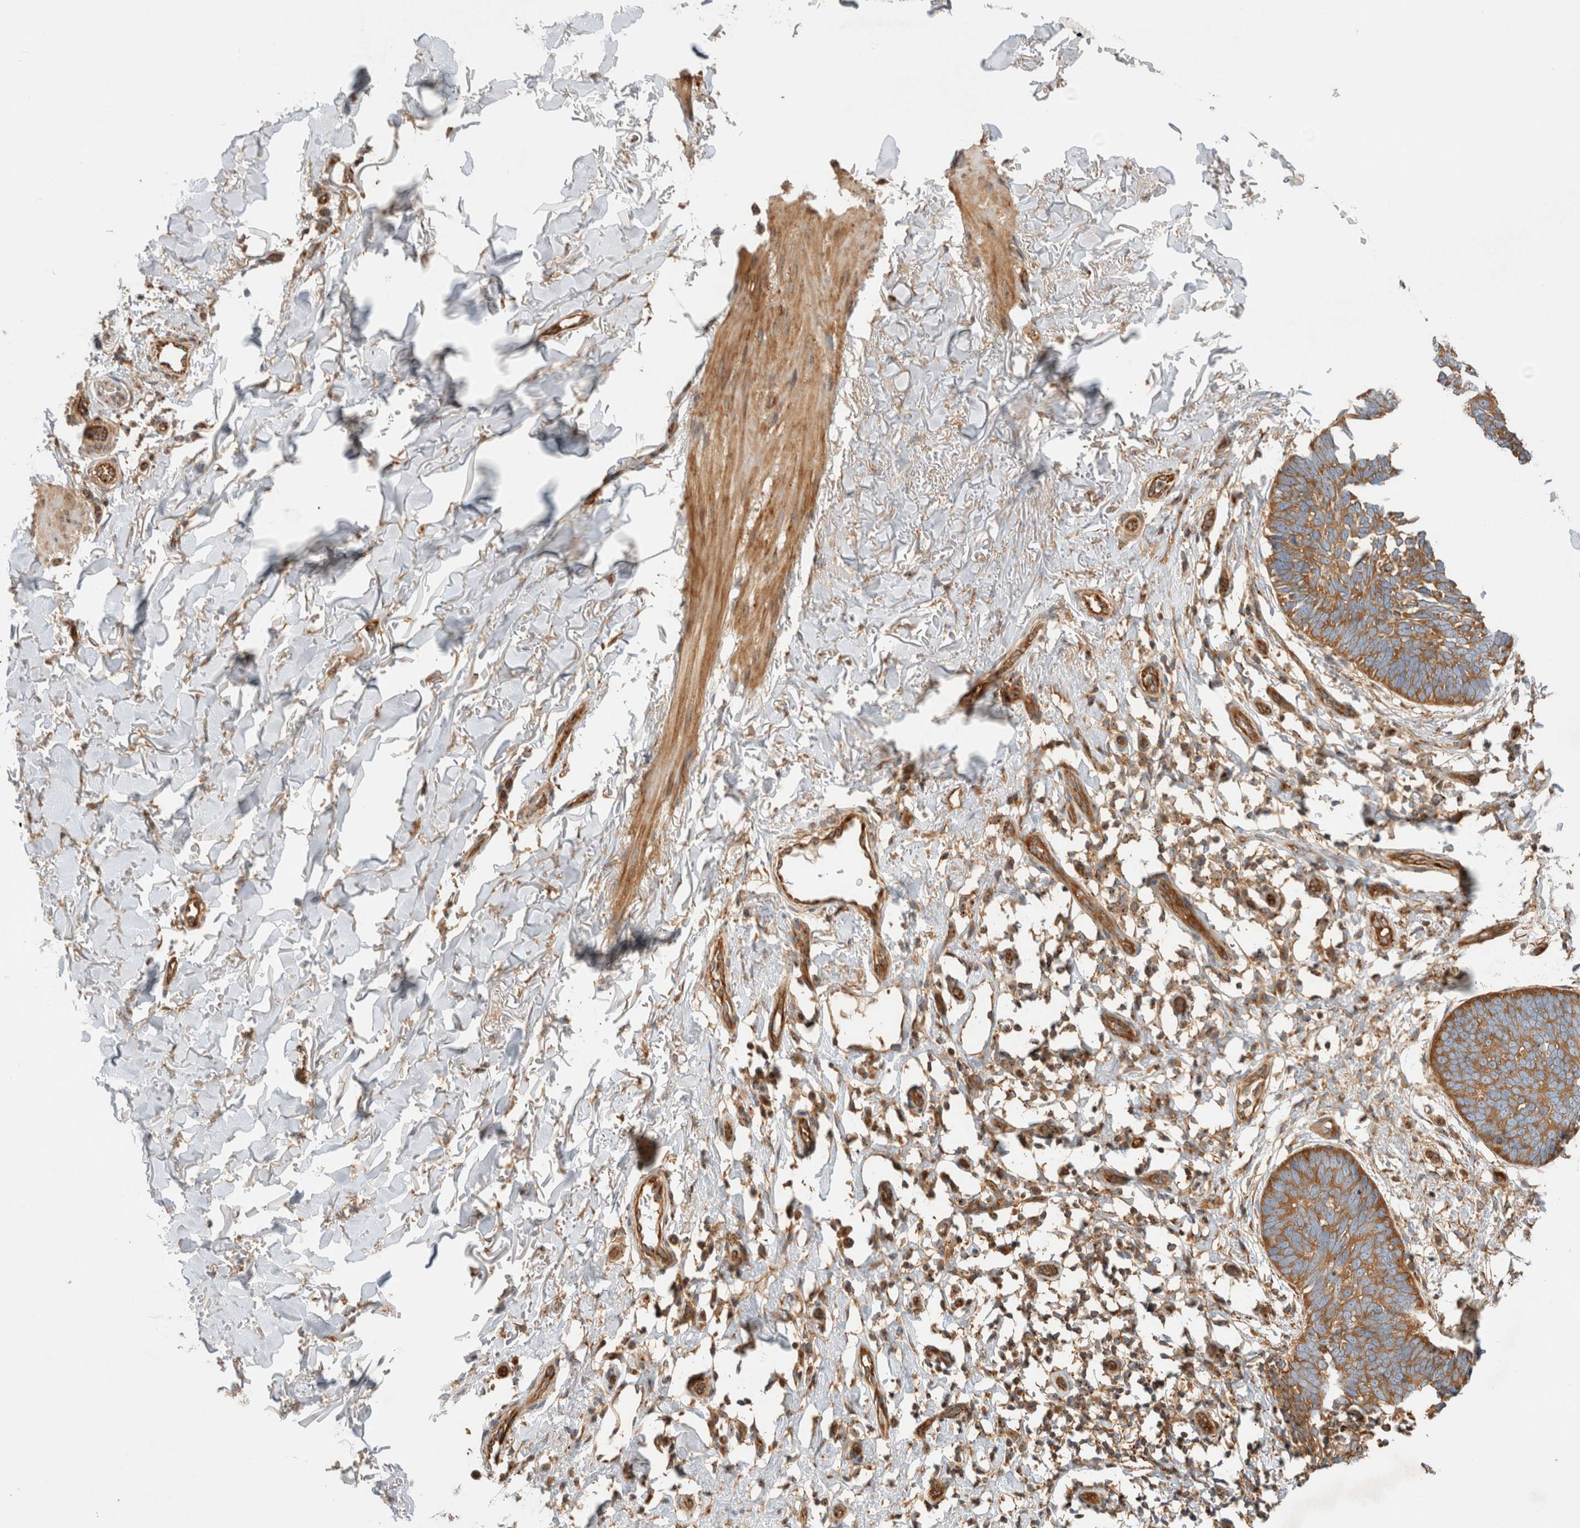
{"staining": {"intensity": "moderate", "quantity": ">75%", "location": "cytoplasmic/membranous"}, "tissue": "skin cancer", "cell_type": "Tumor cells", "image_type": "cancer", "snomed": [{"axis": "morphology", "description": "Normal tissue, NOS"}, {"axis": "morphology", "description": "Basal cell carcinoma"}, {"axis": "topography", "description": "Skin"}], "caption": "Approximately >75% of tumor cells in skin cancer show moderate cytoplasmic/membranous protein expression as visualized by brown immunohistochemical staining.", "gene": "GPR150", "patient": {"sex": "male", "age": 77}}